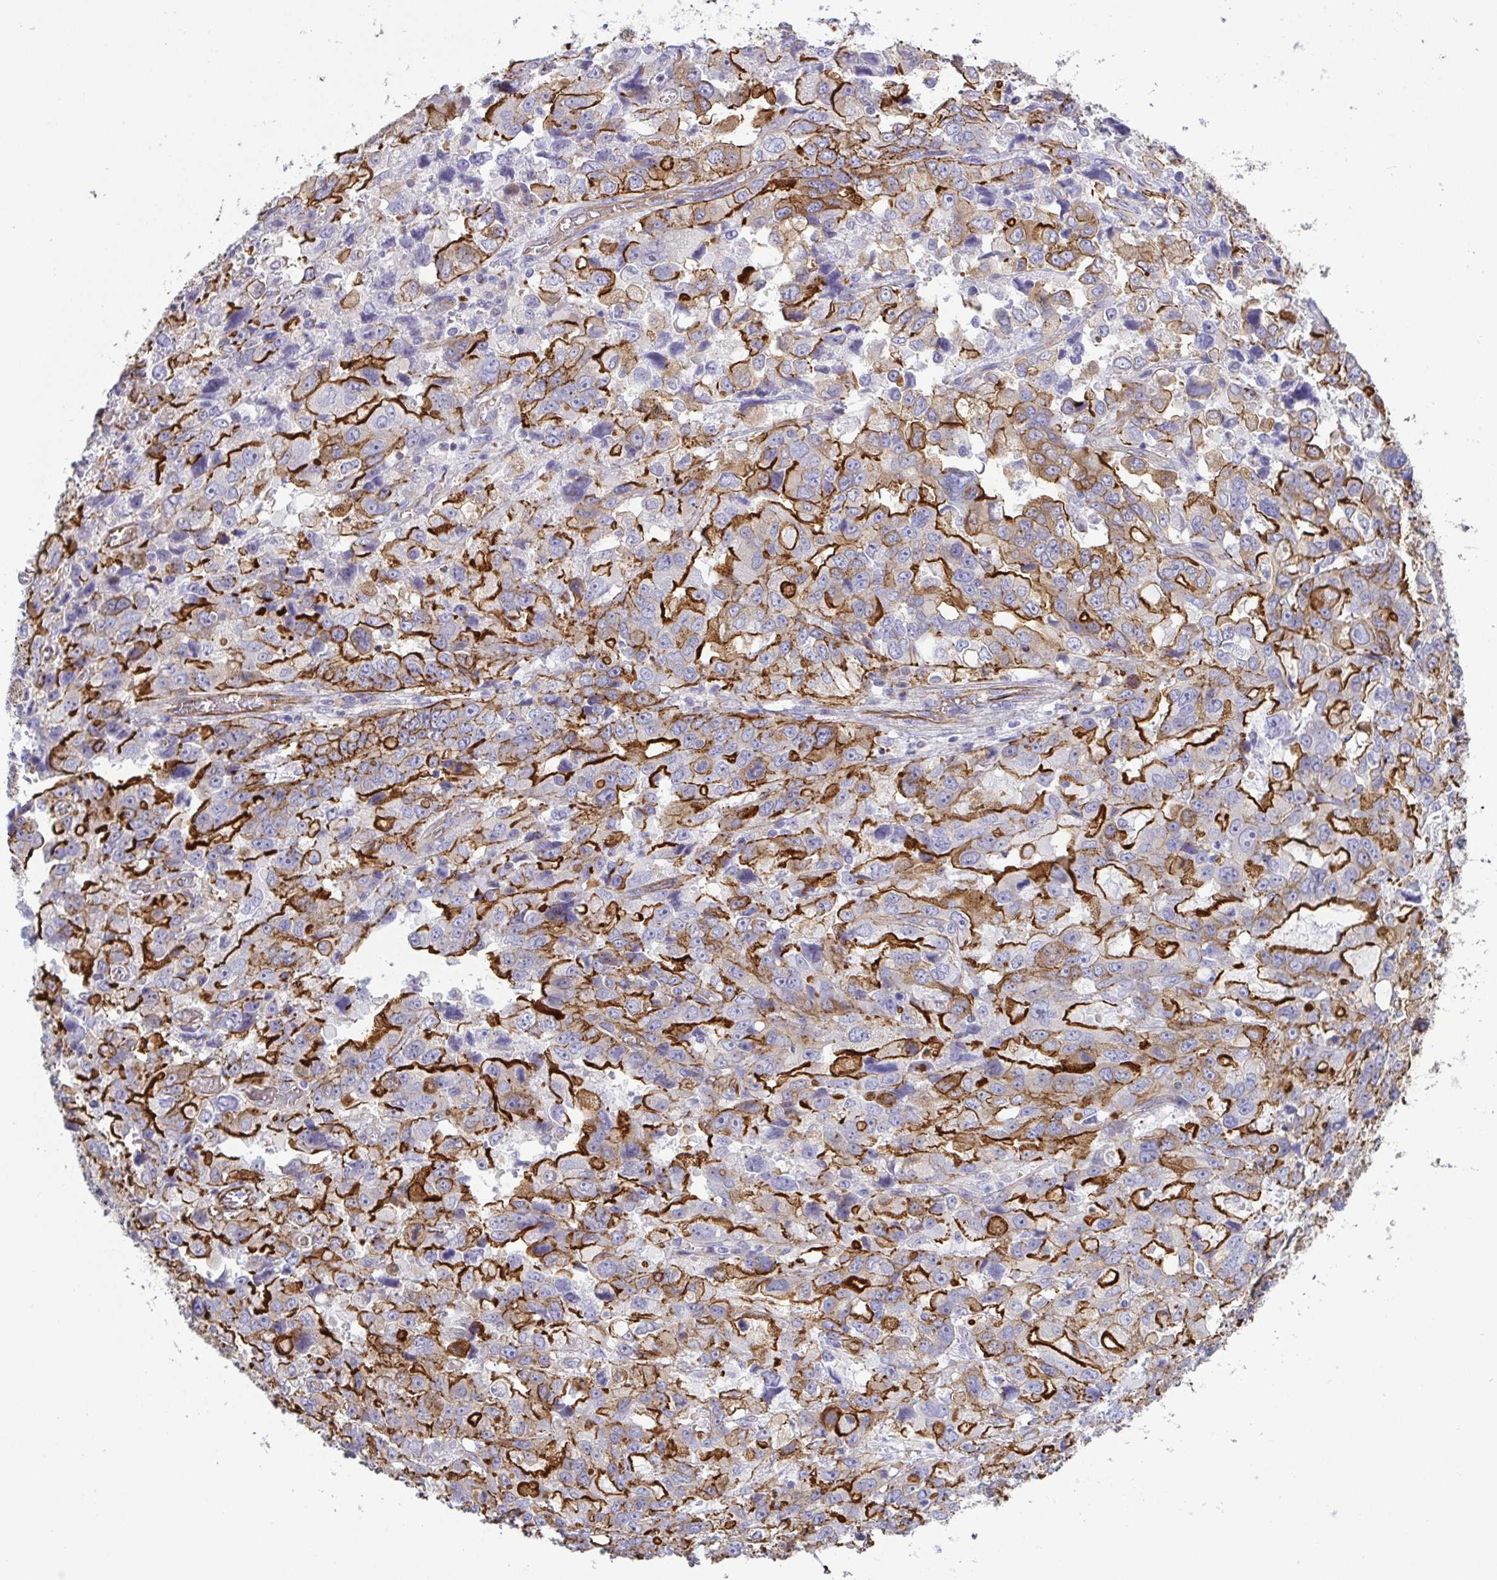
{"staining": {"intensity": "strong", "quantity": "25%-75%", "location": "cytoplasmic/membranous"}, "tissue": "stomach cancer", "cell_type": "Tumor cells", "image_type": "cancer", "snomed": [{"axis": "morphology", "description": "Adenocarcinoma, NOS"}, {"axis": "topography", "description": "Stomach, upper"}], "caption": "Adenocarcinoma (stomach) stained for a protein exhibits strong cytoplasmic/membranous positivity in tumor cells.", "gene": "LIMA1", "patient": {"sex": "female", "age": 81}}